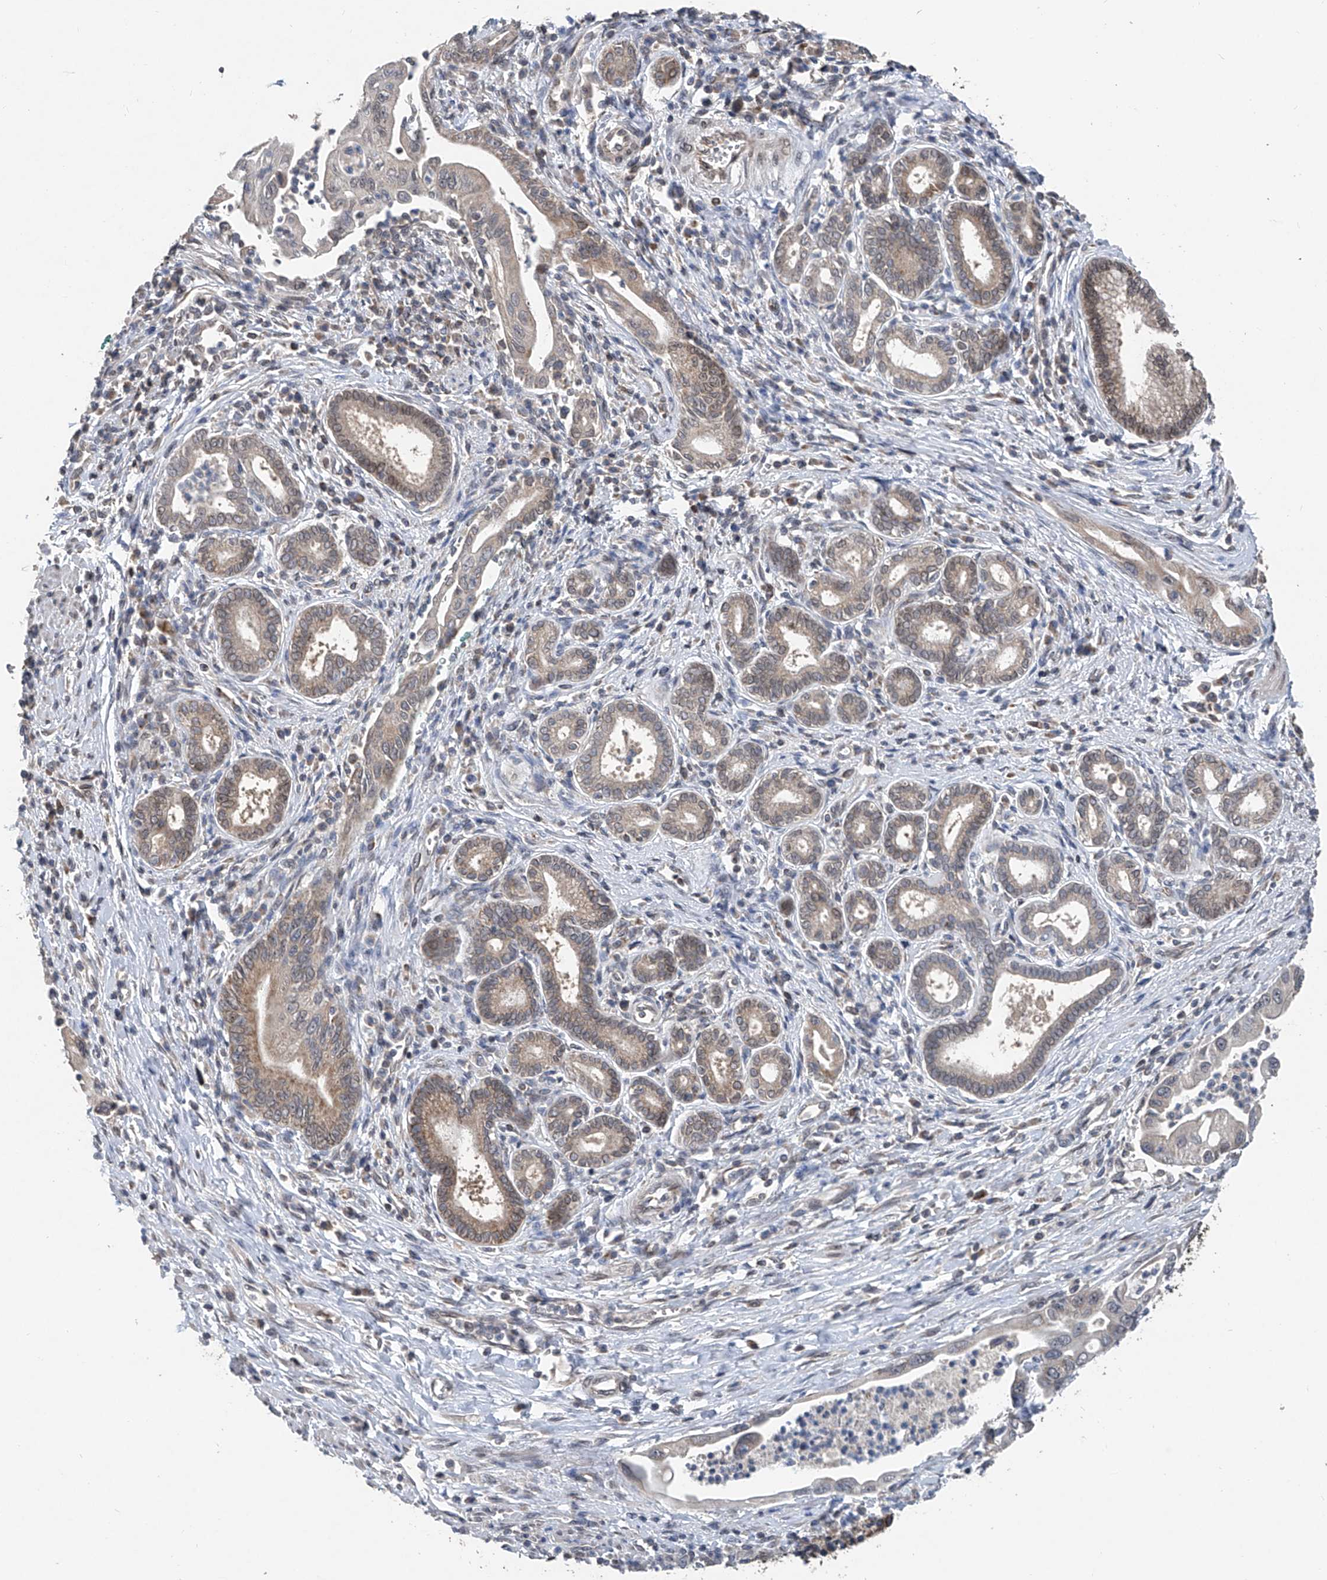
{"staining": {"intensity": "moderate", "quantity": ">75%", "location": "cytoplasmic/membranous"}, "tissue": "pancreatic cancer", "cell_type": "Tumor cells", "image_type": "cancer", "snomed": [{"axis": "morphology", "description": "Adenocarcinoma, NOS"}, {"axis": "topography", "description": "Pancreas"}], "caption": "The photomicrograph demonstrates immunohistochemical staining of pancreatic cancer. There is moderate cytoplasmic/membranous staining is identified in about >75% of tumor cells. (Stains: DAB (3,3'-diaminobenzidine) in brown, nuclei in blue, Microscopy: brightfield microscopy at high magnification).", "gene": "BCKDHB", "patient": {"sex": "male", "age": 78}}